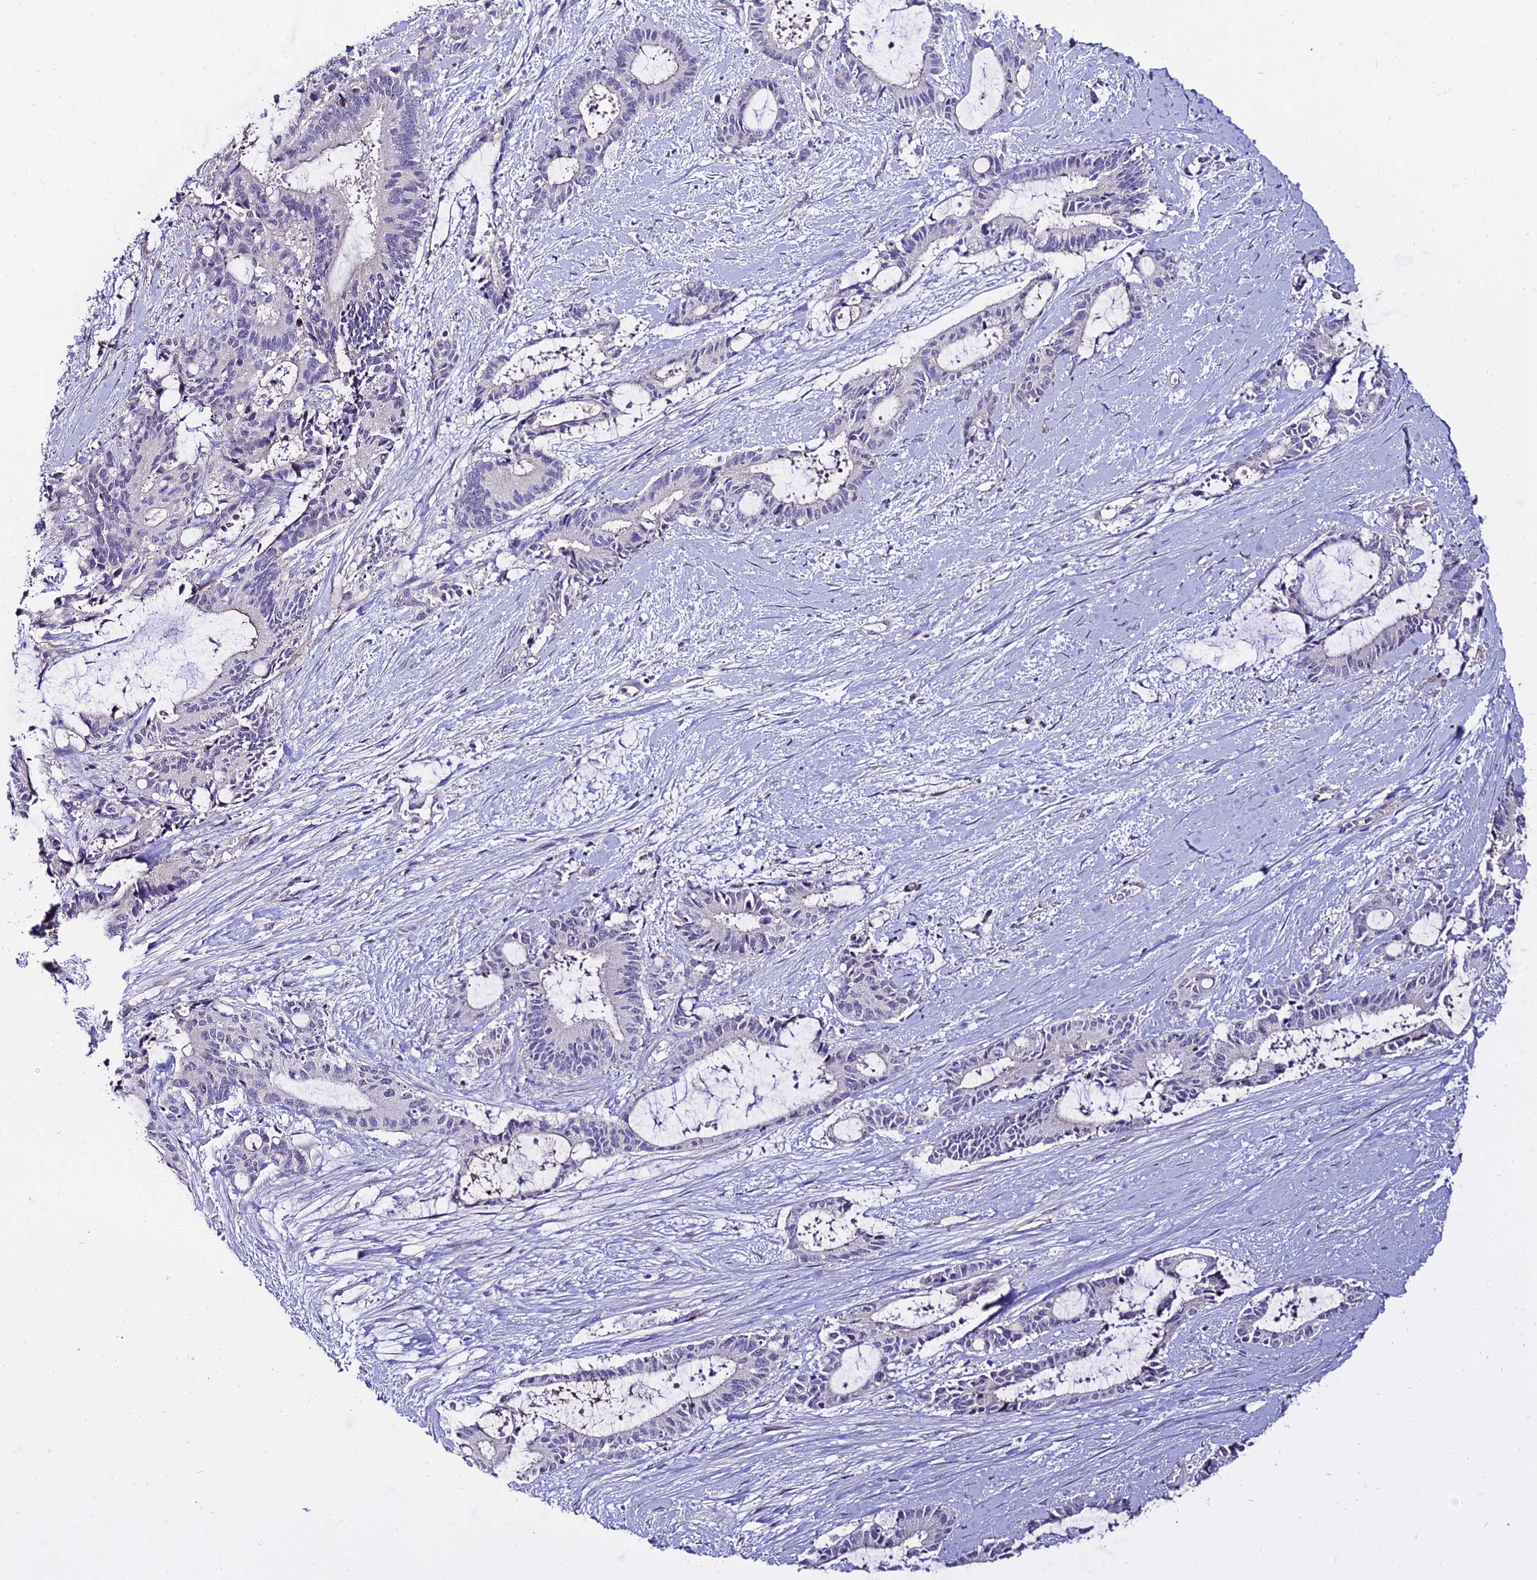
{"staining": {"intensity": "negative", "quantity": "none", "location": "none"}, "tissue": "liver cancer", "cell_type": "Tumor cells", "image_type": "cancer", "snomed": [{"axis": "morphology", "description": "Normal tissue, NOS"}, {"axis": "morphology", "description": "Cholangiocarcinoma"}, {"axis": "topography", "description": "Liver"}, {"axis": "topography", "description": "Peripheral nerve tissue"}], "caption": "Tumor cells show no significant expression in liver cholangiocarcinoma.", "gene": "ALDH3B2", "patient": {"sex": "female", "age": 73}}